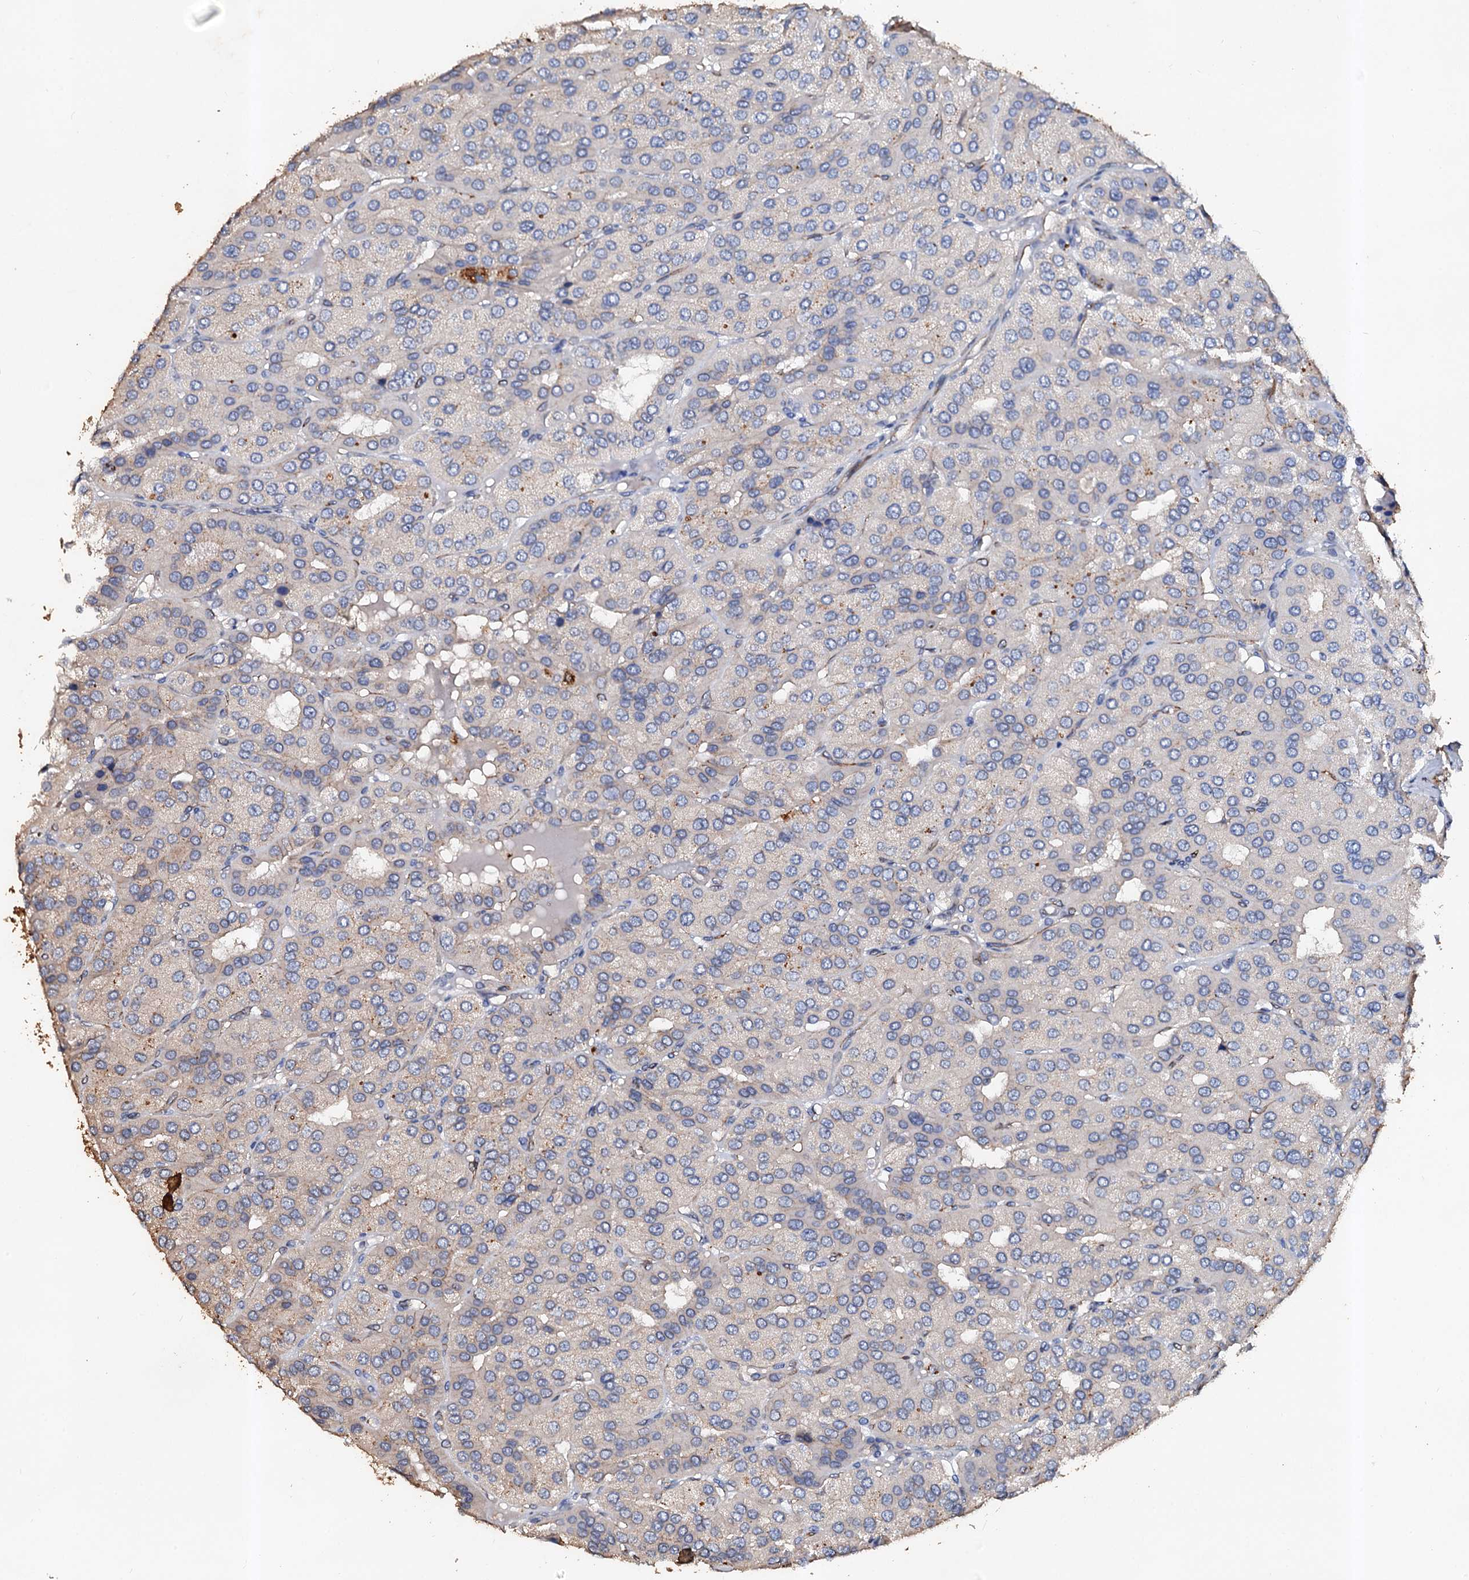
{"staining": {"intensity": "weak", "quantity": "25%-75%", "location": "cytoplasmic/membranous"}, "tissue": "parathyroid gland", "cell_type": "Glandular cells", "image_type": "normal", "snomed": [{"axis": "morphology", "description": "Normal tissue, NOS"}, {"axis": "morphology", "description": "Adenoma, NOS"}, {"axis": "topography", "description": "Parathyroid gland"}], "caption": "IHC (DAB) staining of benign human parathyroid gland reveals weak cytoplasmic/membranous protein positivity in about 25%-75% of glandular cells. (Stains: DAB in brown, nuclei in blue, Microscopy: brightfield microscopy at high magnification).", "gene": "VPS36", "patient": {"sex": "female", "age": 86}}